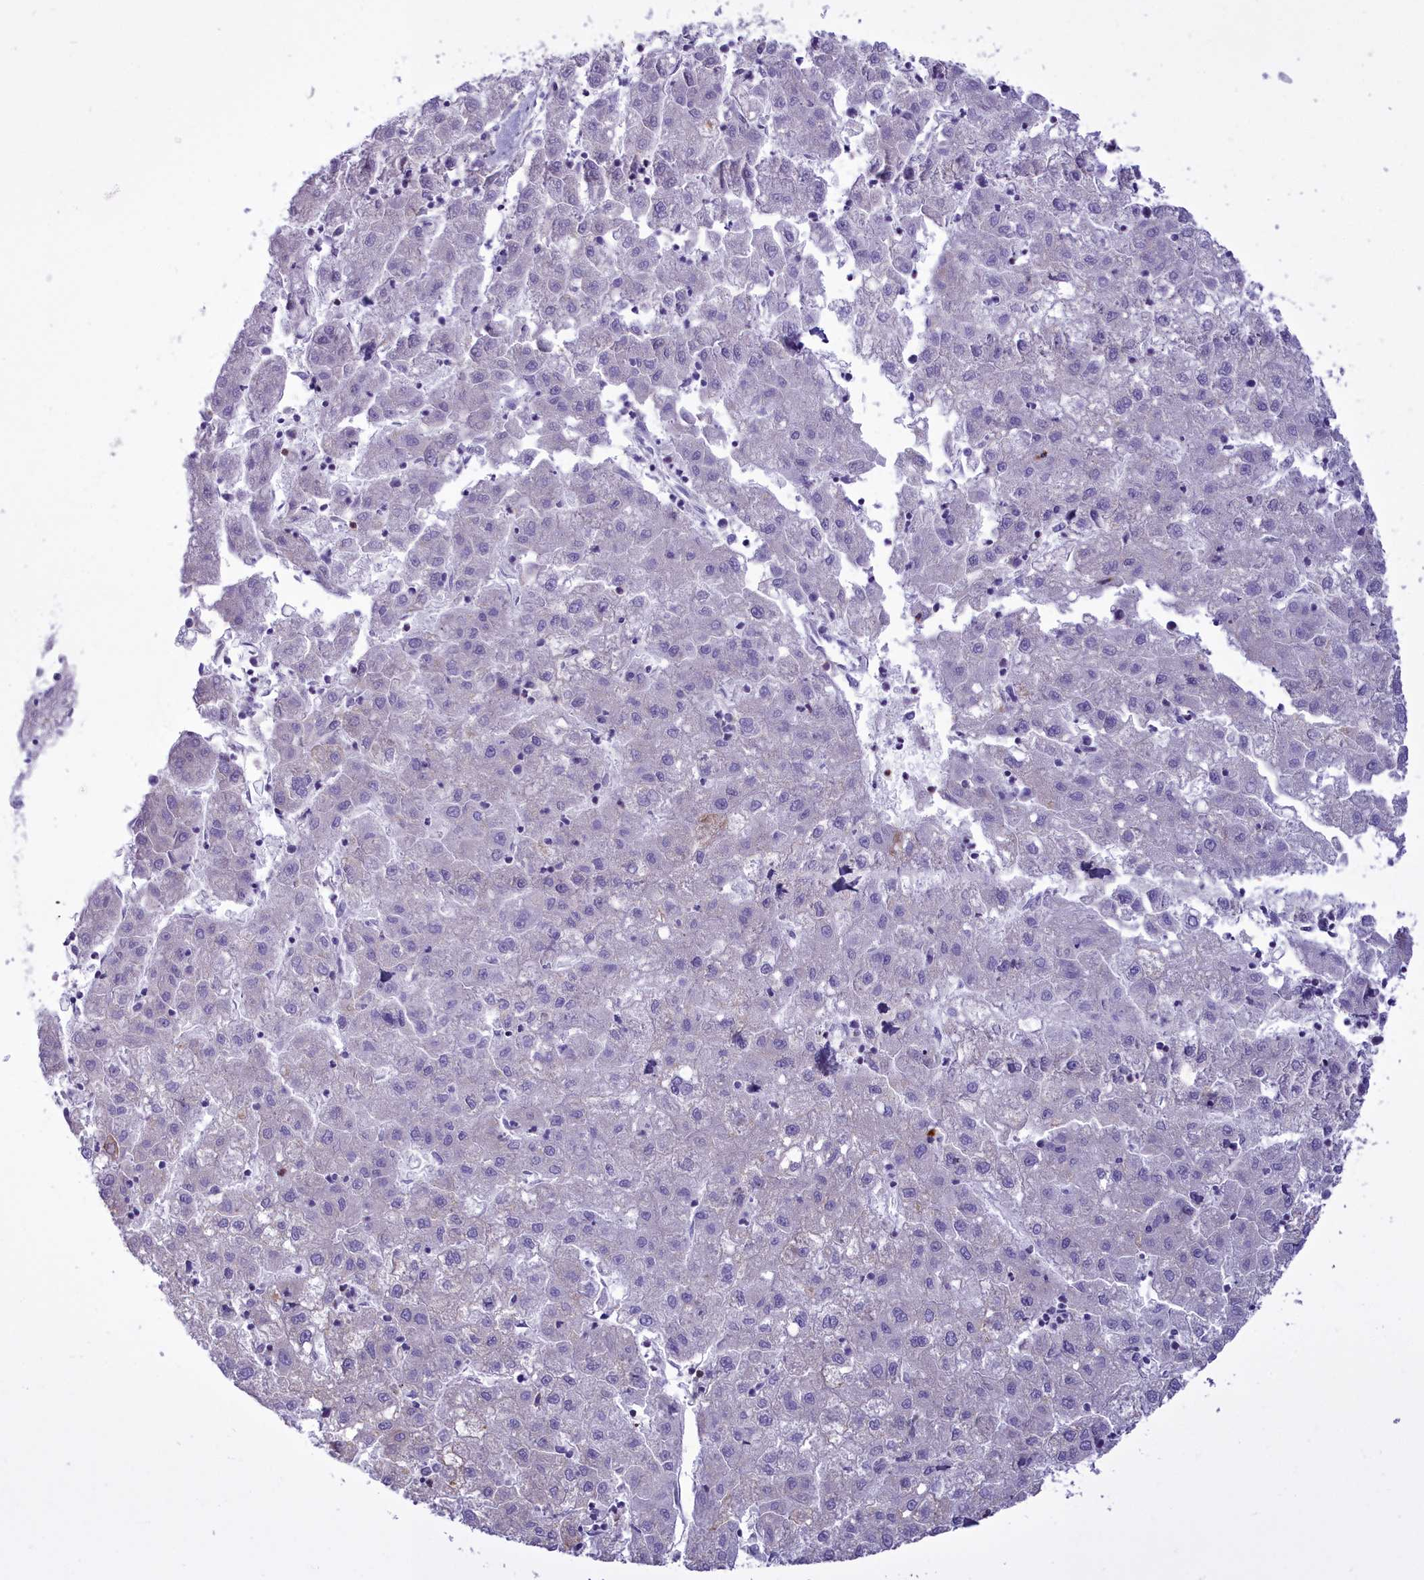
{"staining": {"intensity": "negative", "quantity": "none", "location": "none"}, "tissue": "liver cancer", "cell_type": "Tumor cells", "image_type": "cancer", "snomed": [{"axis": "morphology", "description": "Carcinoma, Hepatocellular, NOS"}, {"axis": "topography", "description": "Liver"}], "caption": "A high-resolution micrograph shows IHC staining of liver cancer, which reveals no significant expression in tumor cells. Brightfield microscopy of IHC stained with DAB (brown) and hematoxylin (blue), captured at high magnification.", "gene": "CD5", "patient": {"sex": "male", "age": 72}}